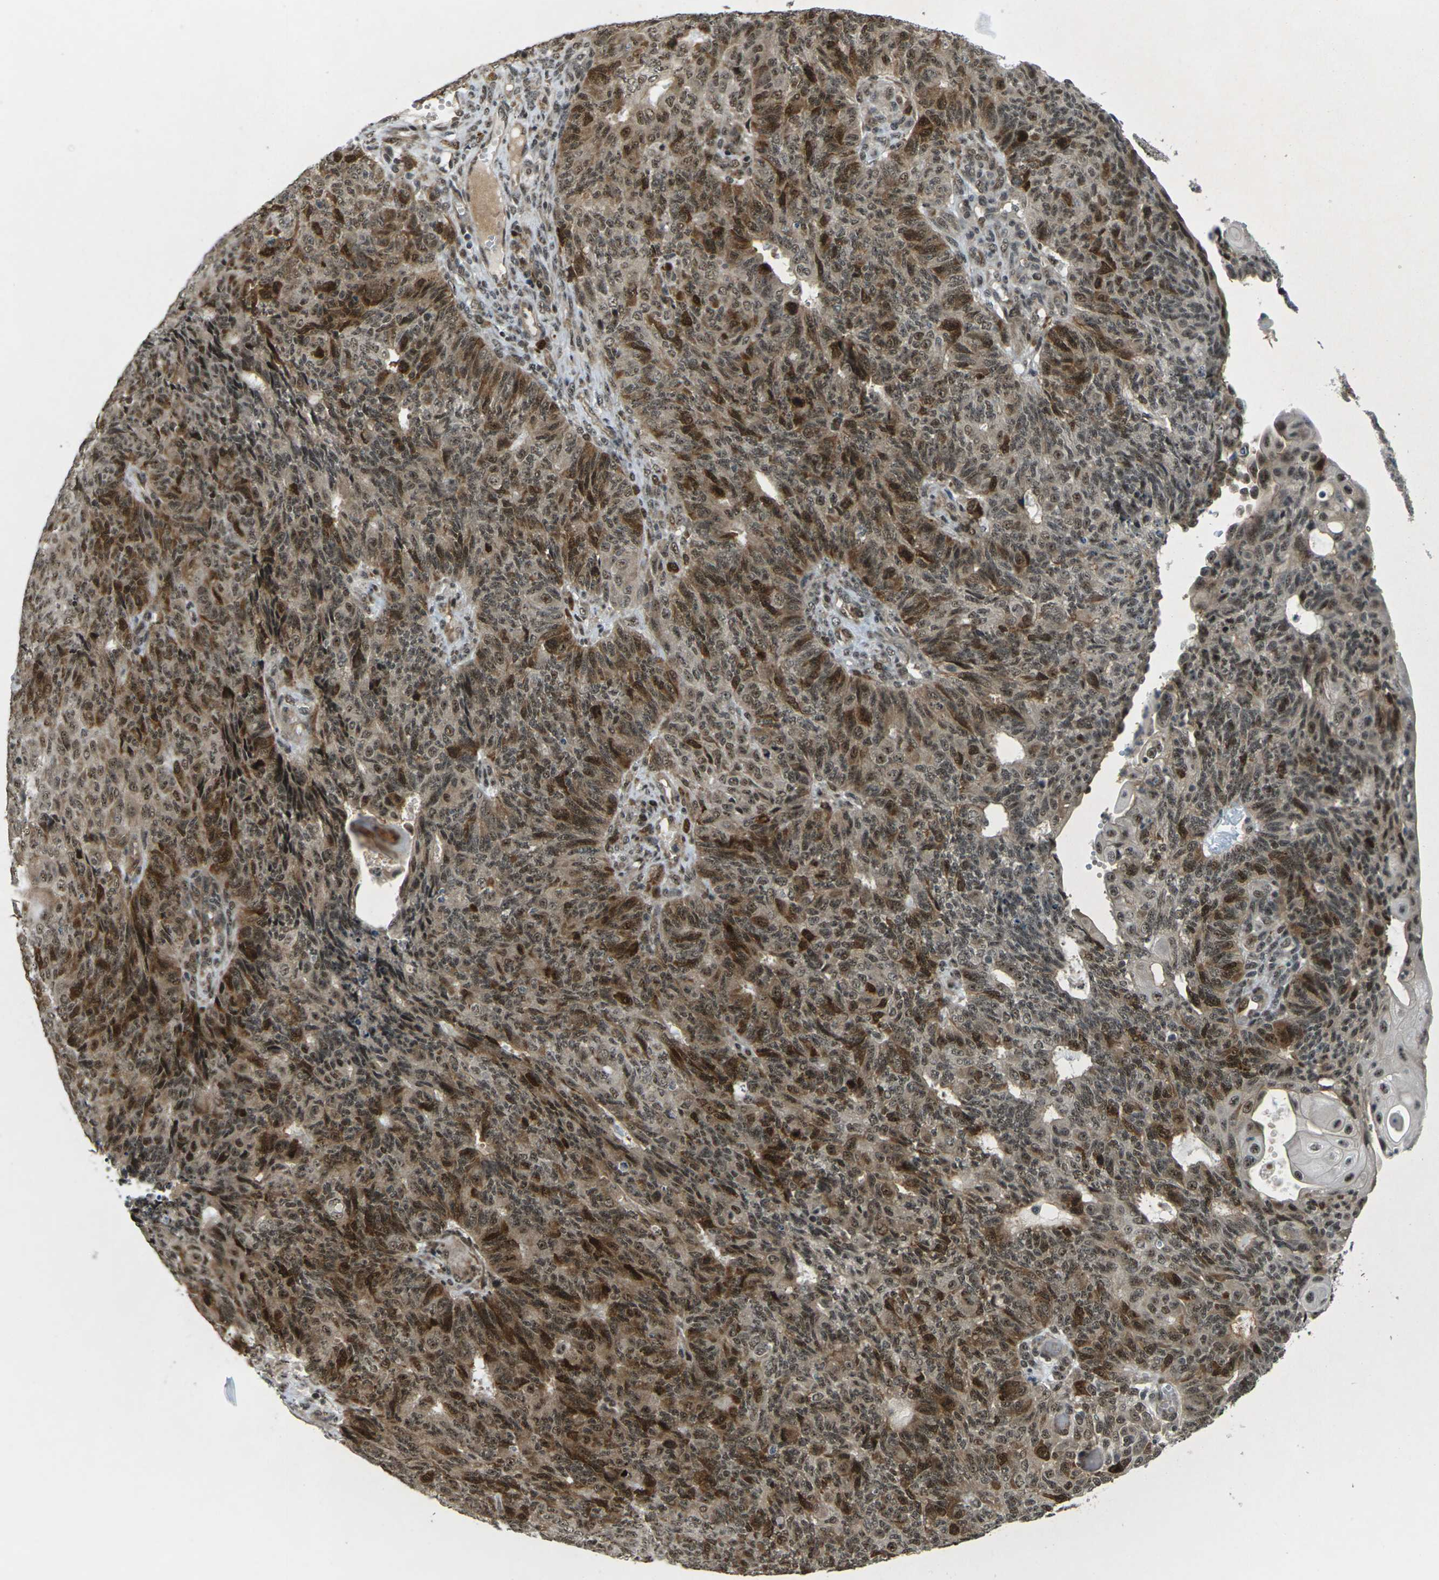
{"staining": {"intensity": "moderate", "quantity": ">75%", "location": "cytoplasmic/membranous,nuclear"}, "tissue": "endometrial cancer", "cell_type": "Tumor cells", "image_type": "cancer", "snomed": [{"axis": "morphology", "description": "Adenocarcinoma, NOS"}, {"axis": "topography", "description": "Endometrium"}], "caption": "This is a photomicrograph of immunohistochemistry (IHC) staining of endometrial cancer, which shows moderate expression in the cytoplasmic/membranous and nuclear of tumor cells.", "gene": "UBE2S", "patient": {"sex": "female", "age": 32}}